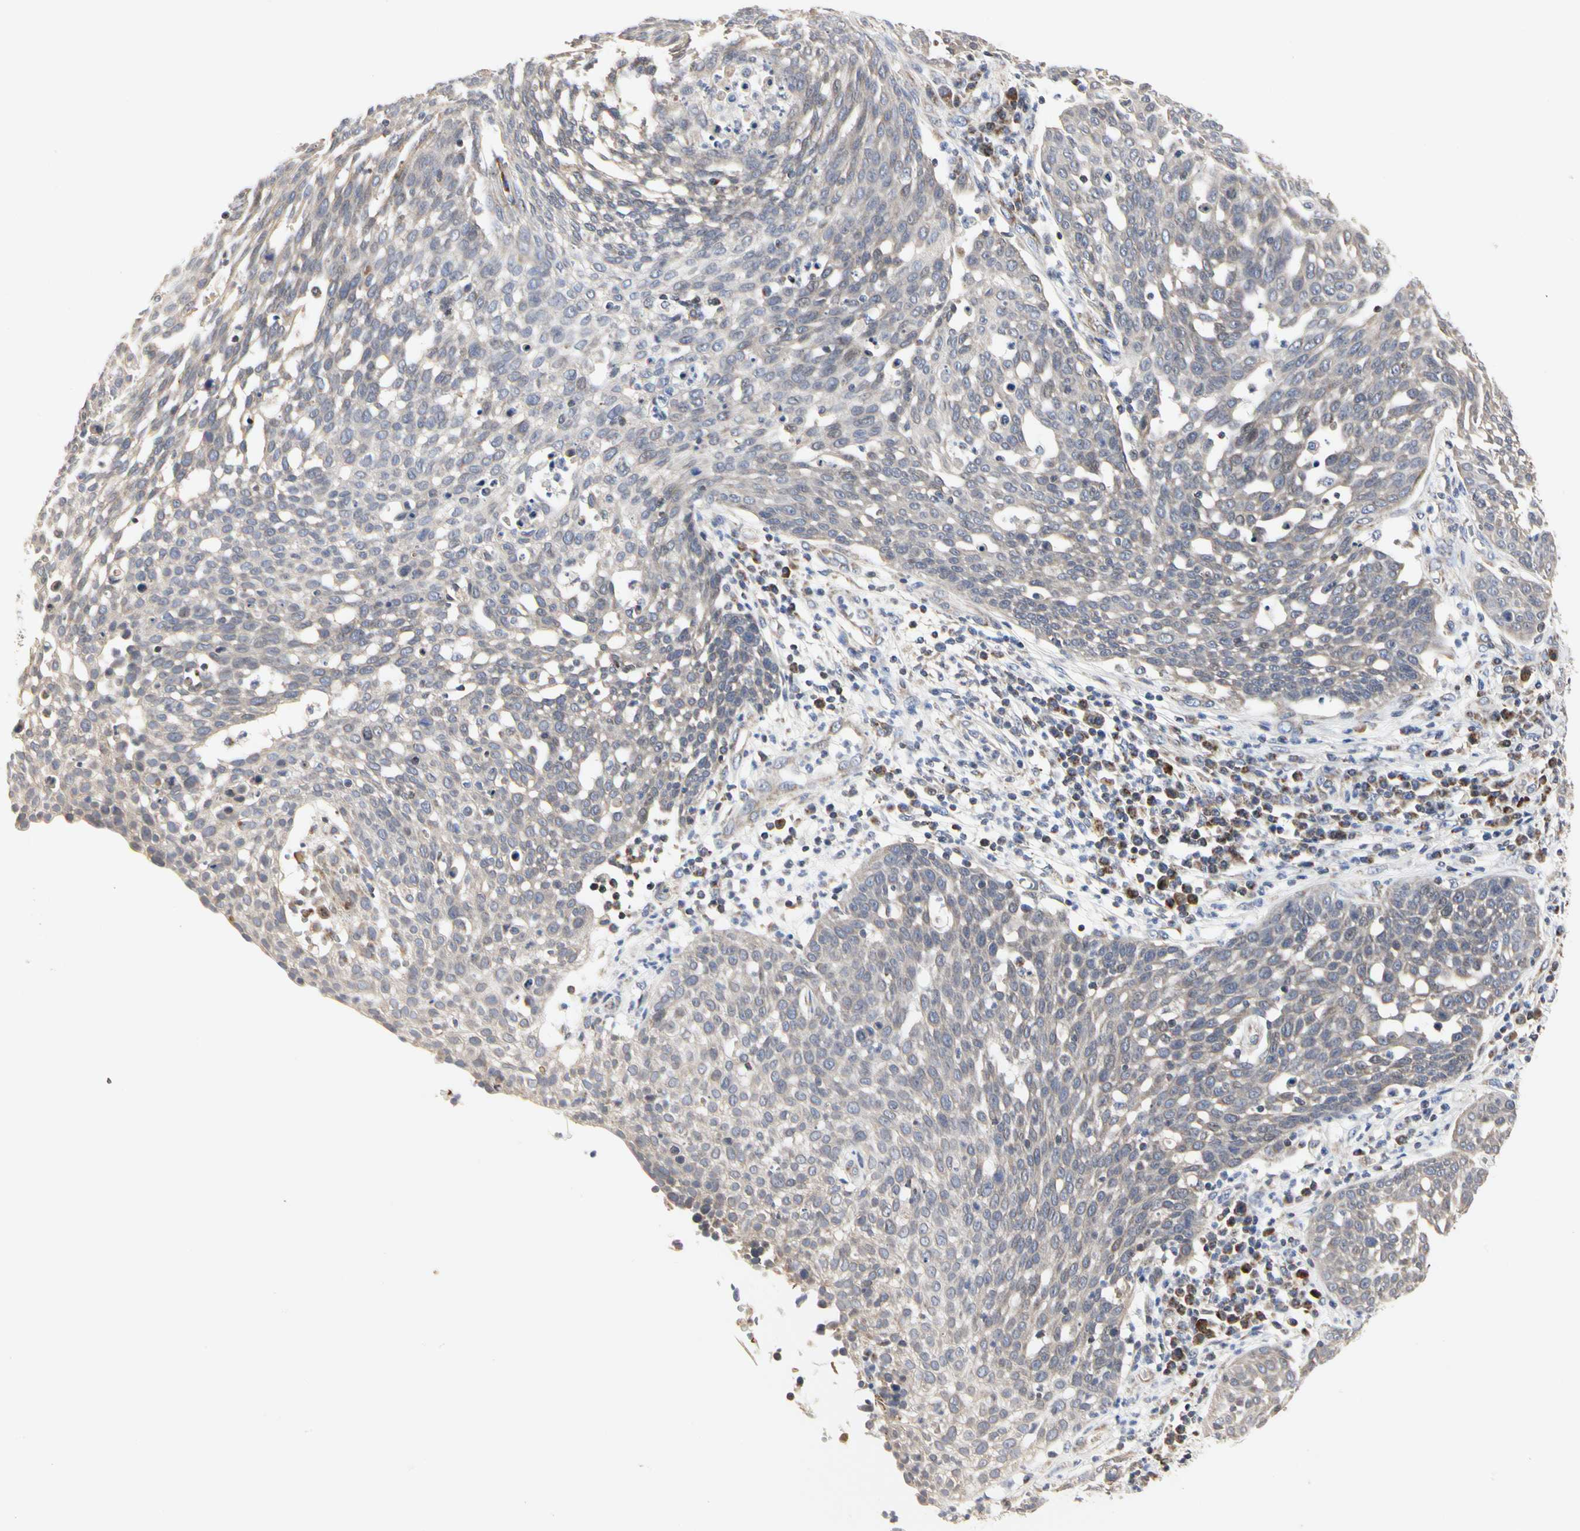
{"staining": {"intensity": "weak", "quantity": "<25%", "location": "cytoplasmic/membranous"}, "tissue": "cervical cancer", "cell_type": "Tumor cells", "image_type": "cancer", "snomed": [{"axis": "morphology", "description": "Squamous cell carcinoma, NOS"}, {"axis": "topography", "description": "Cervix"}], "caption": "Tumor cells are negative for protein expression in human squamous cell carcinoma (cervical).", "gene": "TSKU", "patient": {"sex": "female", "age": 34}}